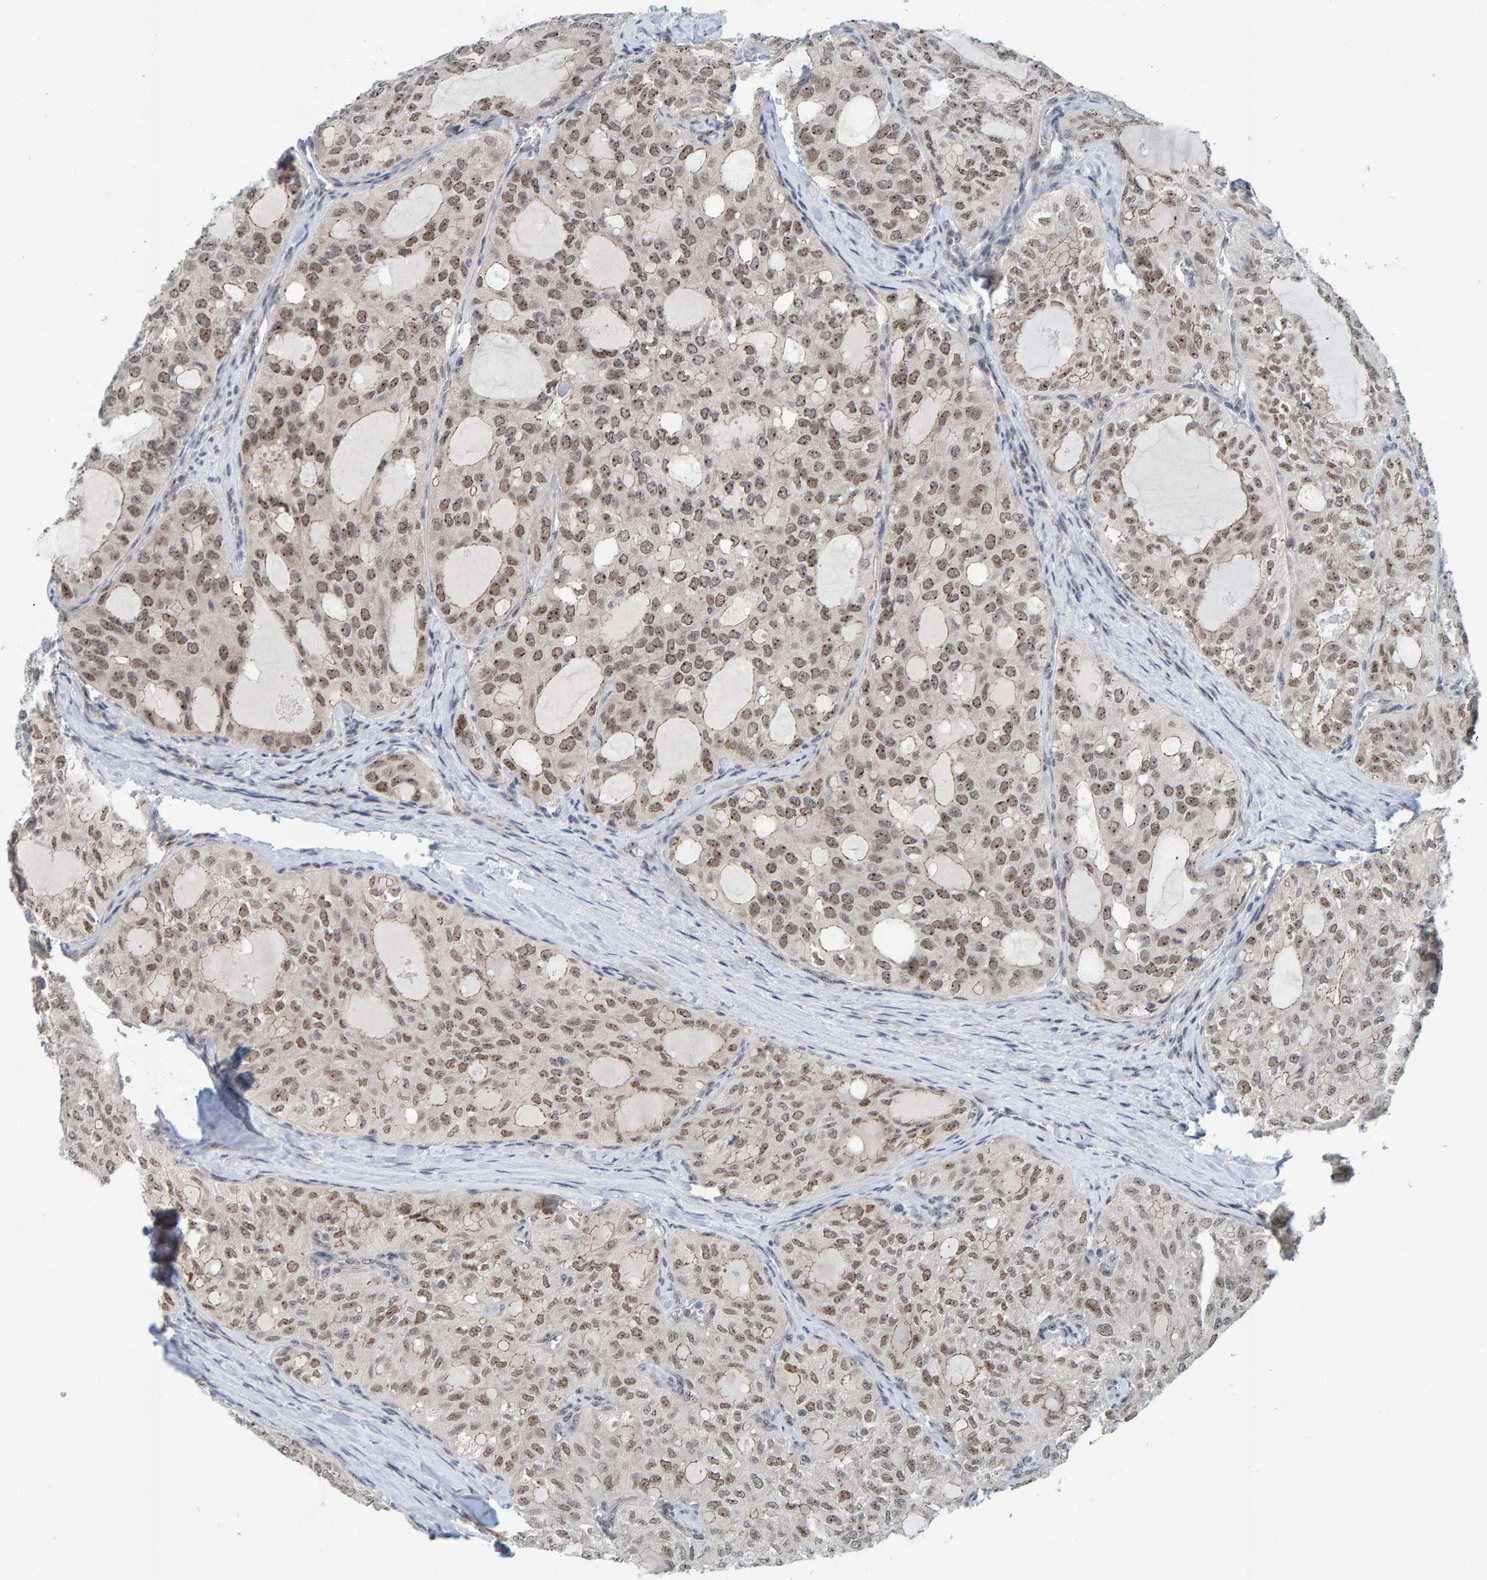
{"staining": {"intensity": "moderate", "quantity": ">75%", "location": "nuclear"}, "tissue": "thyroid cancer", "cell_type": "Tumor cells", "image_type": "cancer", "snomed": [{"axis": "morphology", "description": "Follicular adenoma carcinoma, NOS"}, {"axis": "topography", "description": "Thyroid gland"}], "caption": "Moderate nuclear positivity is appreciated in about >75% of tumor cells in thyroid cancer (follicular adenoma carcinoma).", "gene": "POLR1E", "patient": {"sex": "male", "age": 75}}